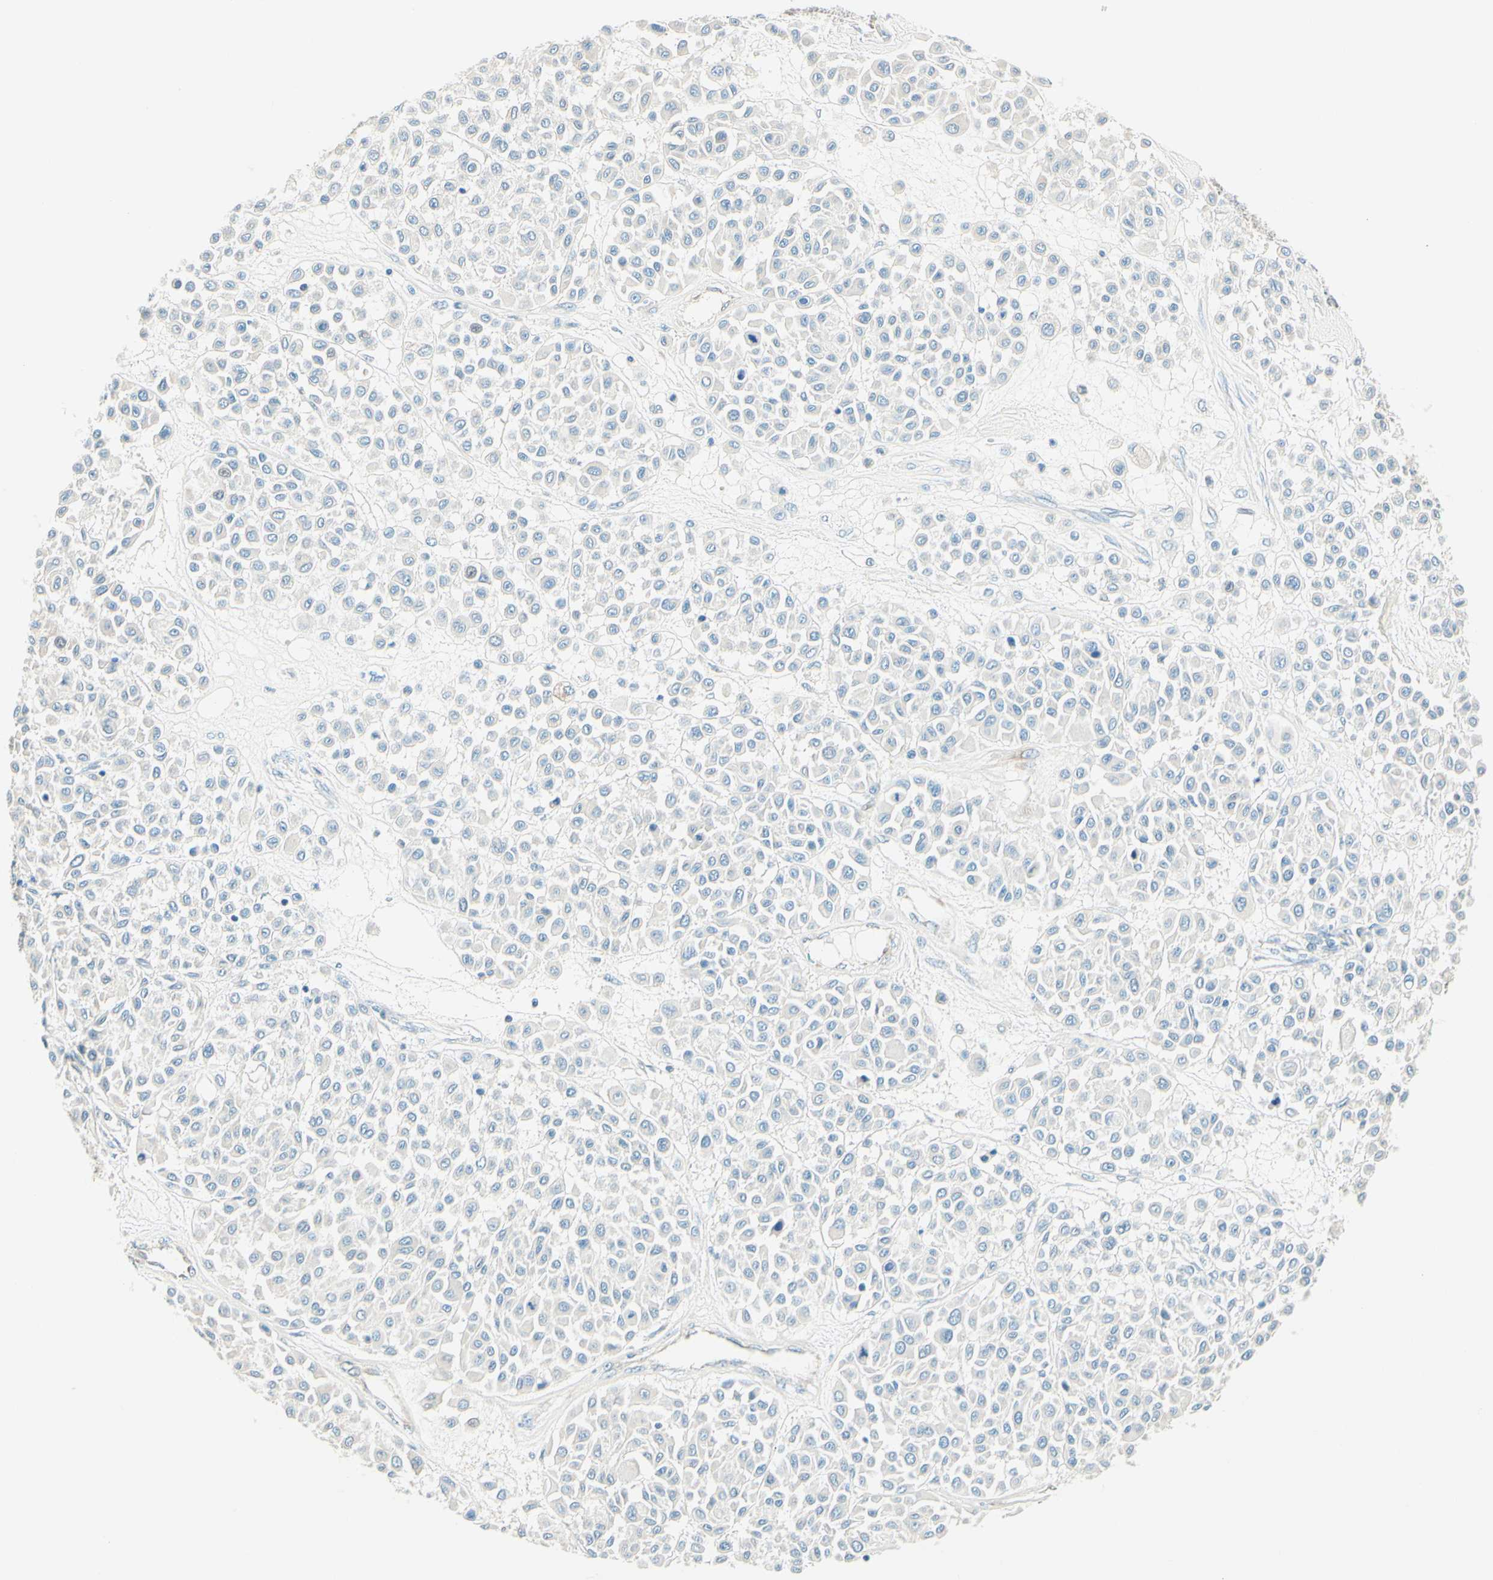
{"staining": {"intensity": "negative", "quantity": "none", "location": "none"}, "tissue": "melanoma", "cell_type": "Tumor cells", "image_type": "cancer", "snomed": [{"axis": "morphology", "description": "Malignant melanoma, Metastatic site"}, {"axis": "topography", "description": "Soft tissue"}], "caption": "DAB (3,3'-diaminobenzidine) immunohistochemical staining of melanoma displays no significant positivity in tumor cells.", "gene": "TAOK2", "patient": {"sex": "male", "age": 41}}